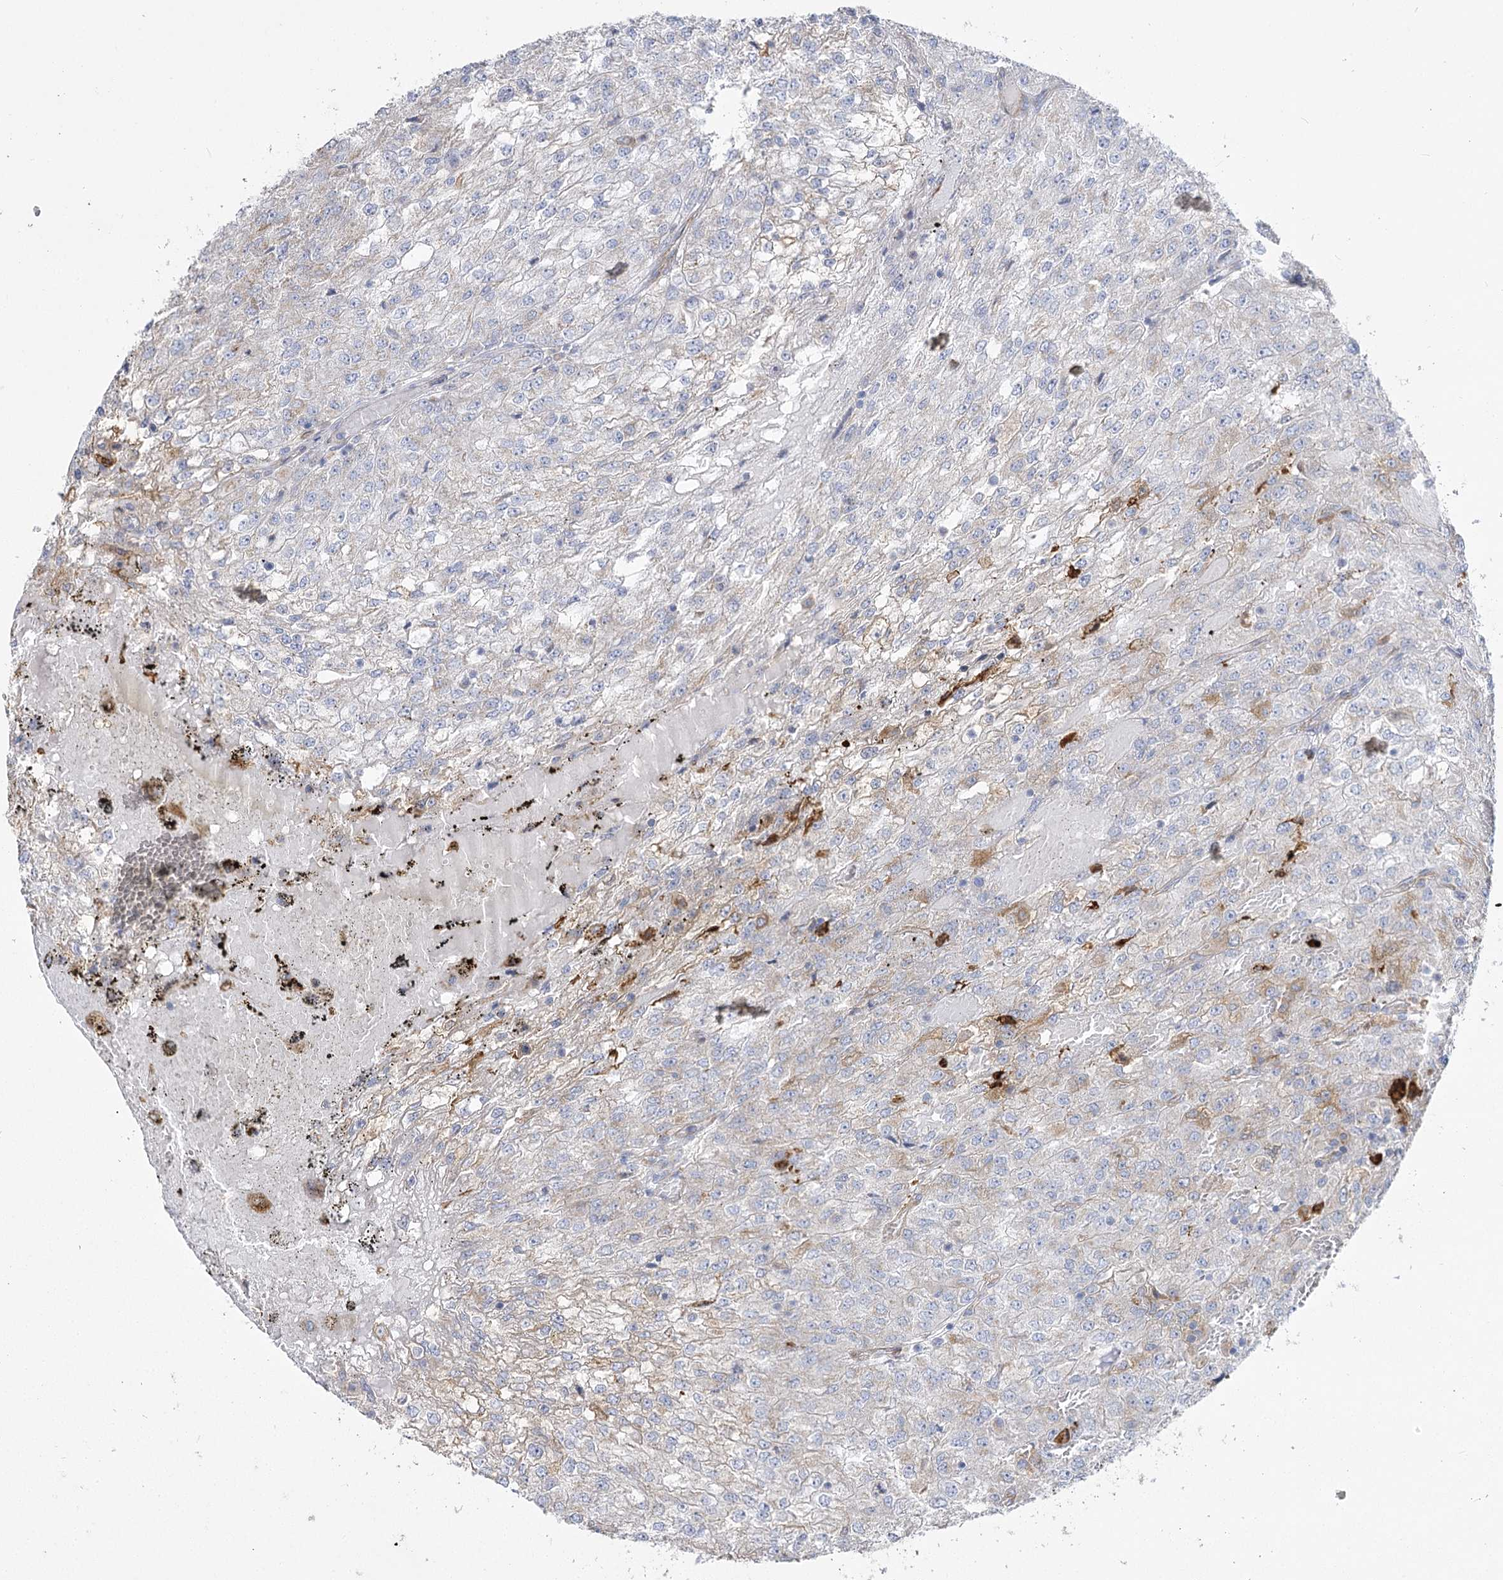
{"staining": {"intensity": "negative", "quantity": "none", "location": "none"}, "tissue": "renal cancer", "cell_type": "Tumor cells", "image_type": "cancer", "snomed": [{"axis": "morphology", "description": "Adenocarcinoma, NOS"}, {"axis": "topography", "description": "Kidney"}], "caption": "Renal cancer (adenocarcinoma) was stained to show a protein in brown. There is no significant expression in tumor cells. The staining was performed using DAB to visualize the protein expression in brown, while the nuclei were stained in blue with hematoxylin (Magnification: 20x).", "gene": "RMDN2", "patient": {"sex": "female", "age": 54}}